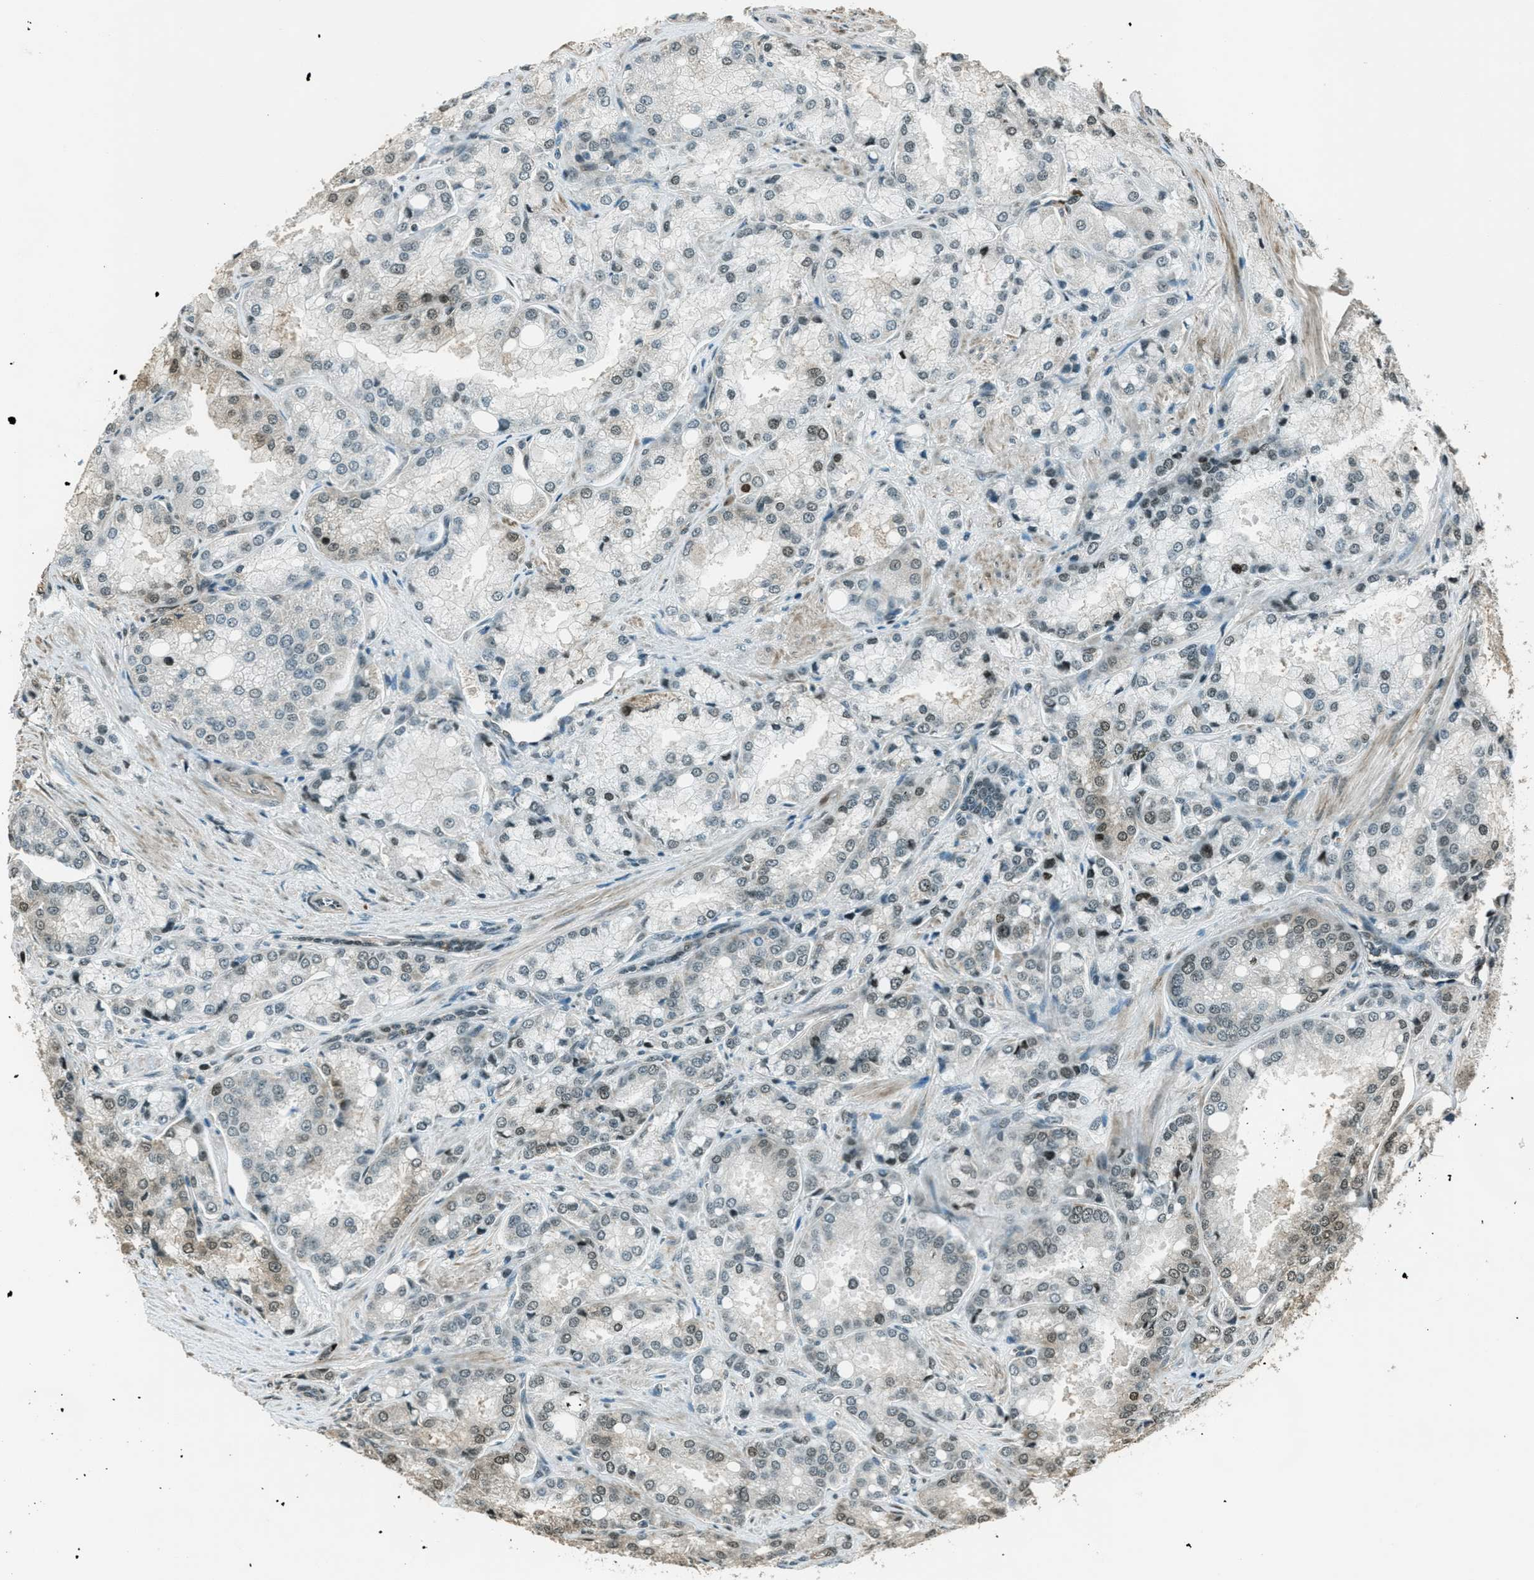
{"staining": {"intensity": "moderate", "quantity": "<25%", "location": "cytoplasmic/membranous,nuclear"}, "tissue": "prostate cancer", "cell_type": "Tumor cells", "image_type": "cancer", "snomed": [{"axis": "morphology", "description": "Adenocarcinoma, High grade"}, {"axis": "topography", "description": "Prostate"}], "caption": "Prostate cancer (adenocarcinoma (high-grade)) stained for a protein (brown) demonstrates moderate cytoplasmic/membranous and nuclear positive positivity in approximately <25% of tumor cells.", "gene": "TARDBP", "patient": {"sex": "male", "age": 50}}